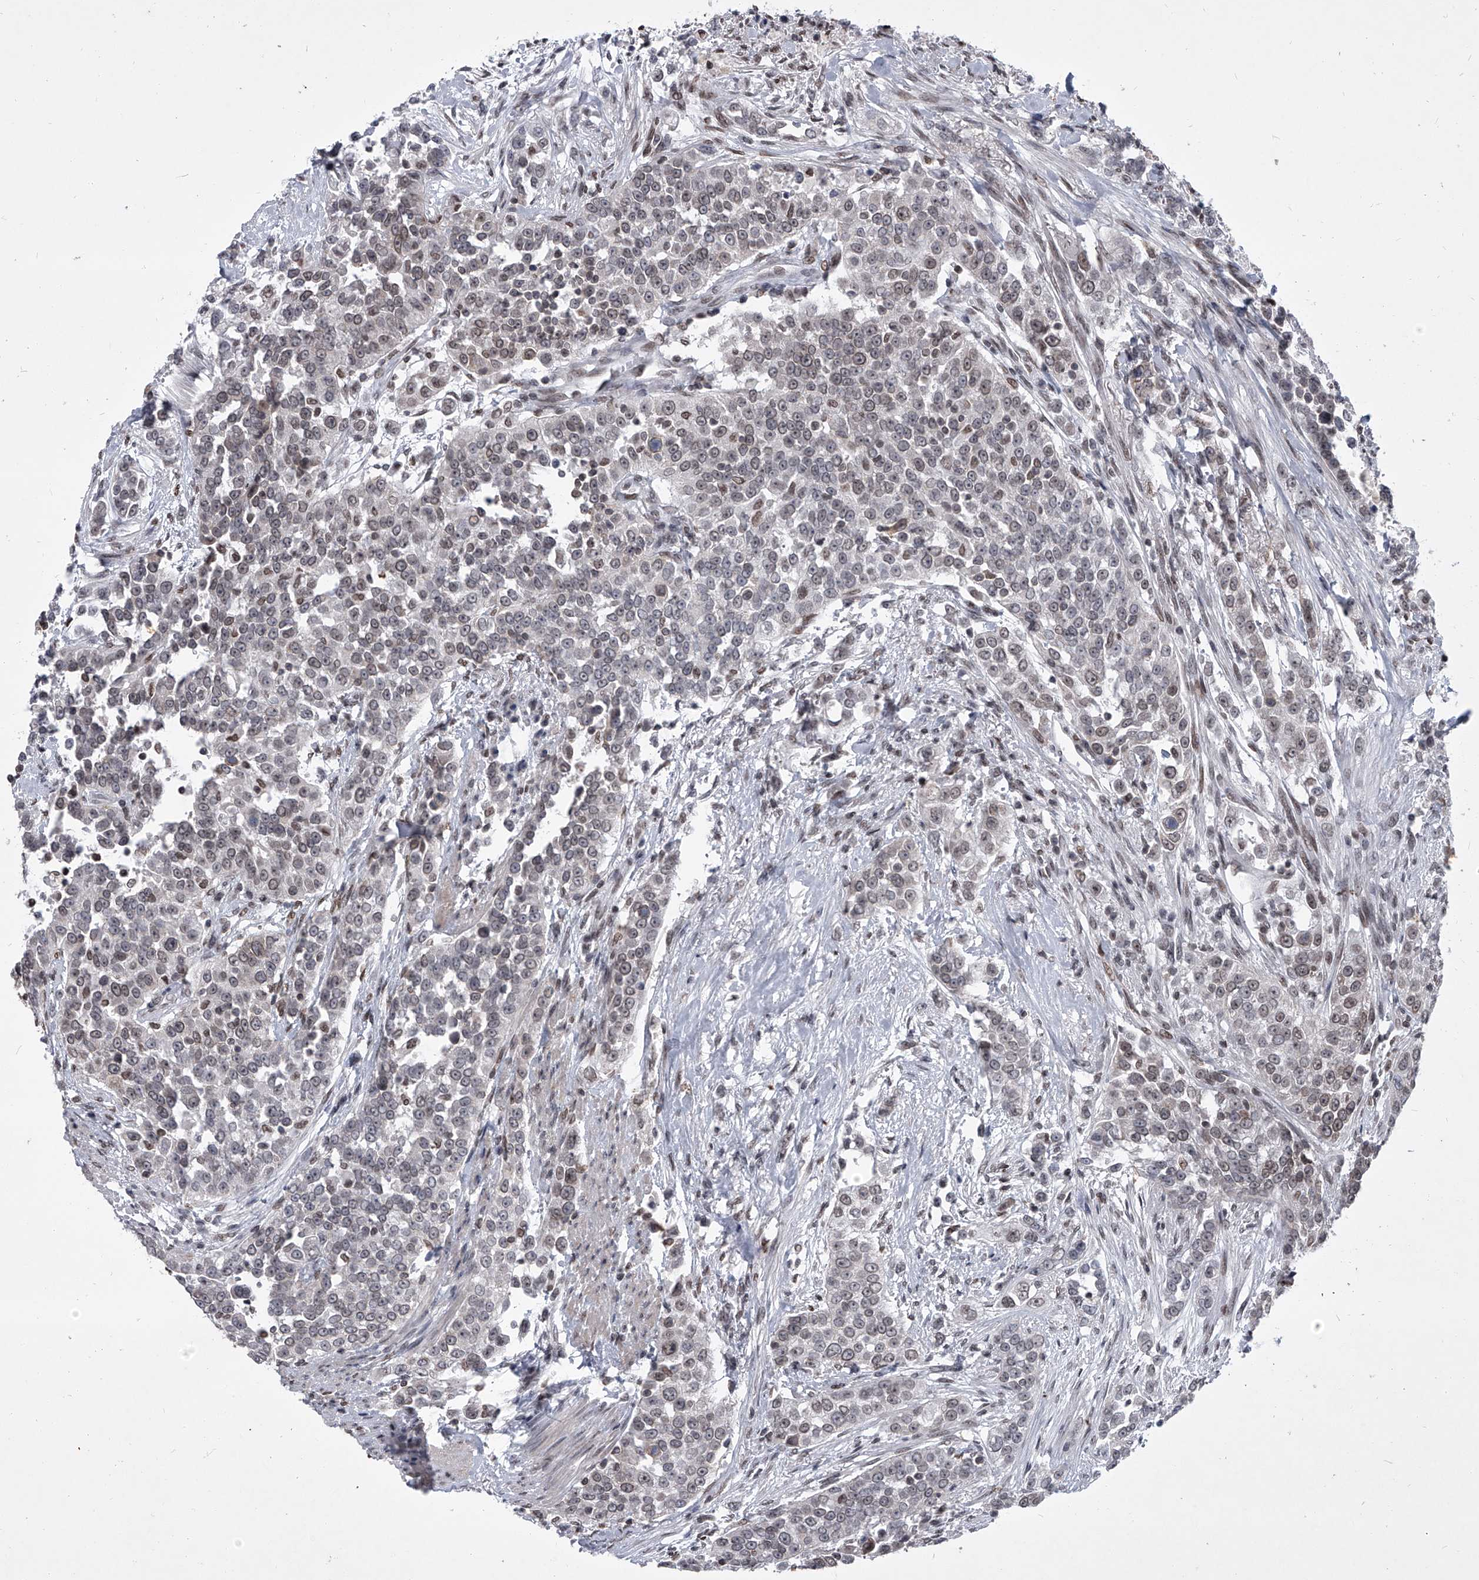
{"staining": {"intensity": "weak", "quantity": "25%-75%", "location": "nuclear"}, "tissue": "urothelial cancer", "cell_type": "Tumor cells", "image_type": "cancer", "snomed": [{"axis": "morphology", "description": "Urothelial carcinoma, High grade"}, {"axis": "topography", "description": "Urinary bladder"}], "caption": "IHC (DAB (3,3'-diaminobenzidine)) staining of human urothelial cancer exhibits weak nuclear protein positivity in about 25%-75% of tumor cells.", "gene": "PPIL4", "patient": {"sex": "female", "age": 80}}